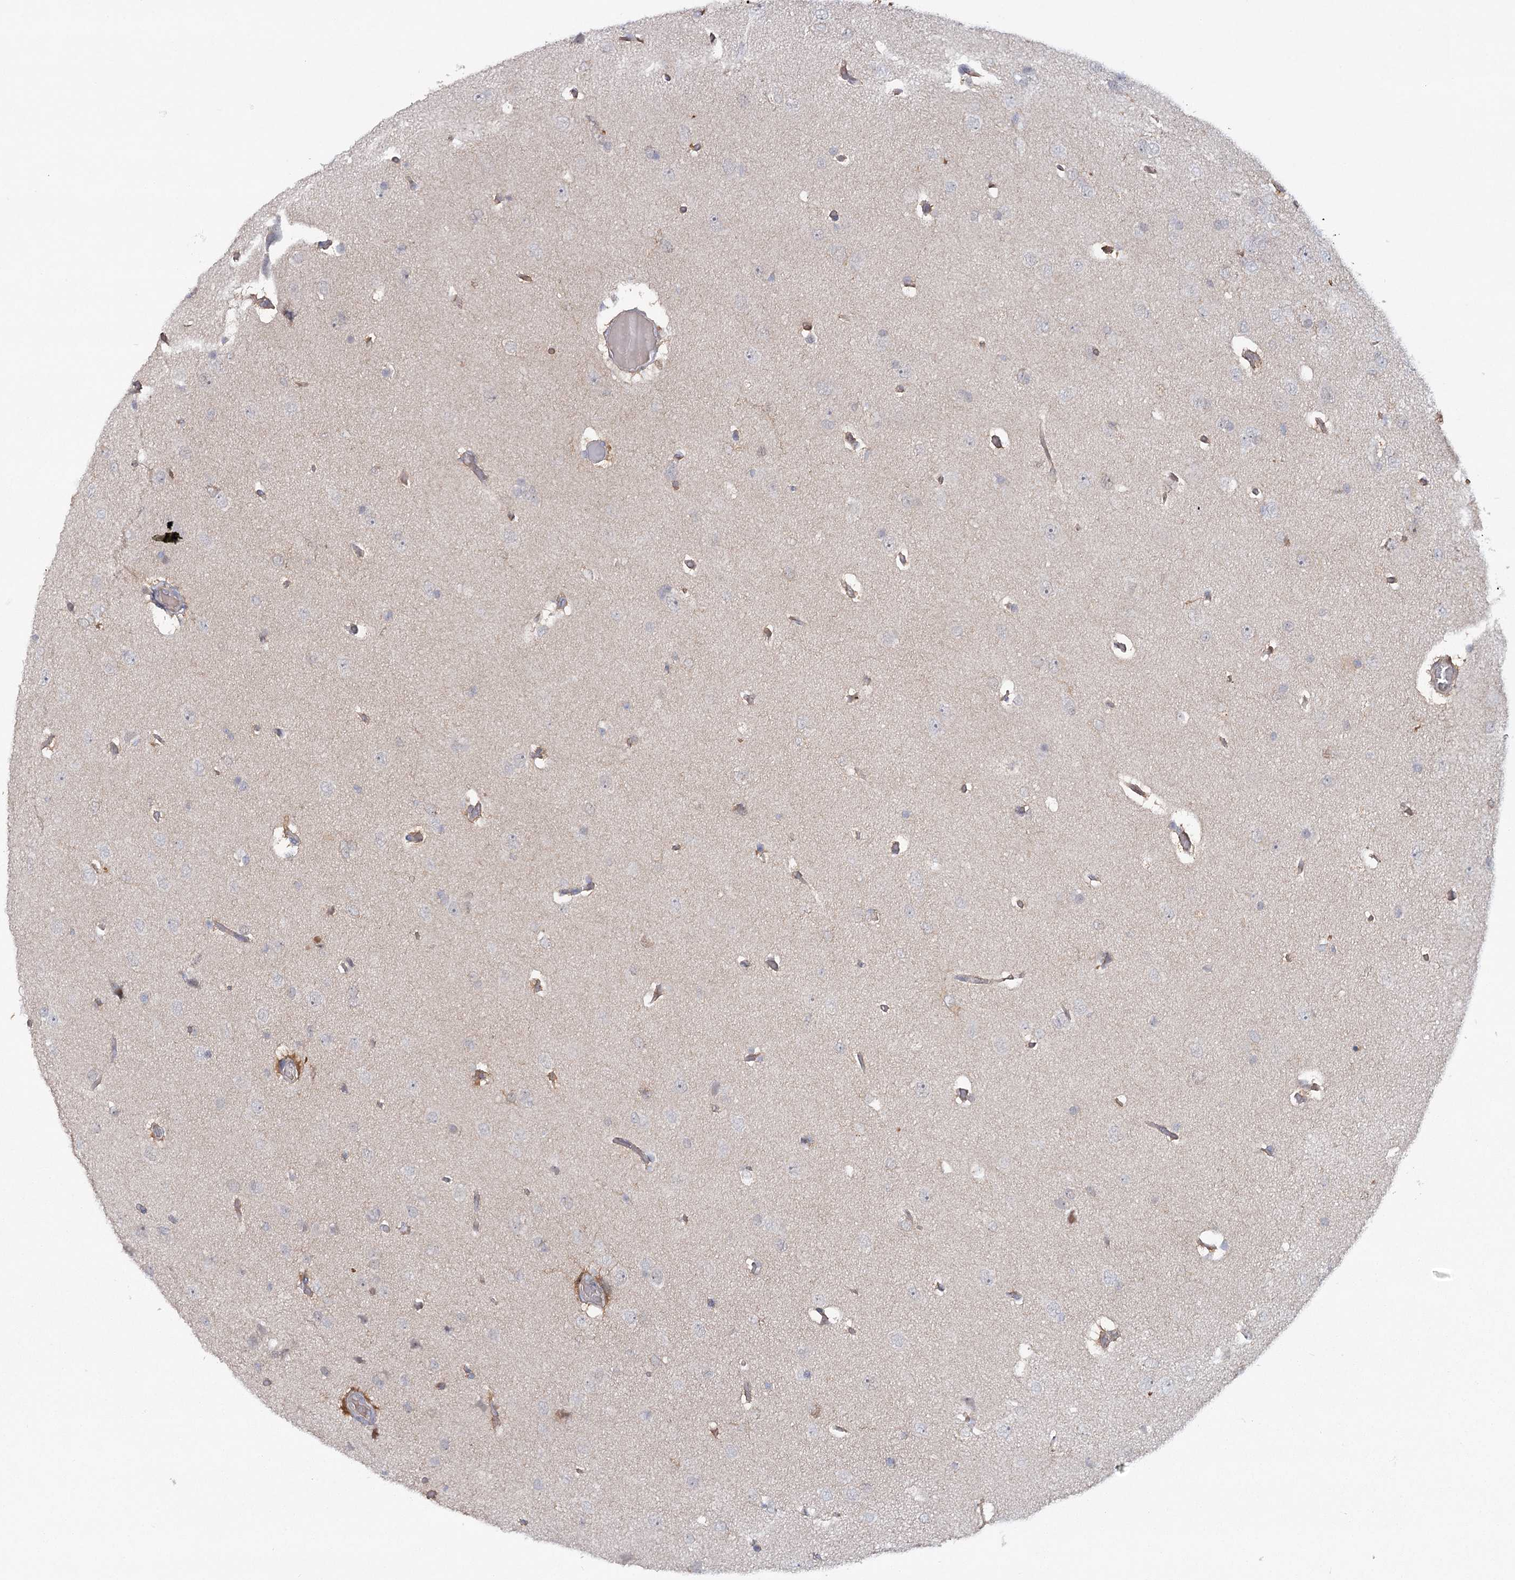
{"staining": {"intensity": "negative", "quantity": "none", "location": "none"}, "tissue": "glioma", "cell_type": "Tumor cells", "image_type": "cancer", "snomed": [{"axis": "morphology", "description": "Glioma, malignant, High grade"}, {"axis": "topography", "description": "Brain"}], "caption": "Tumor cells are negative for protein expression in human malignant glioma (high-grade).", "gene": "MAP3K13", "patient": {"sex": "female", "age": 59}}